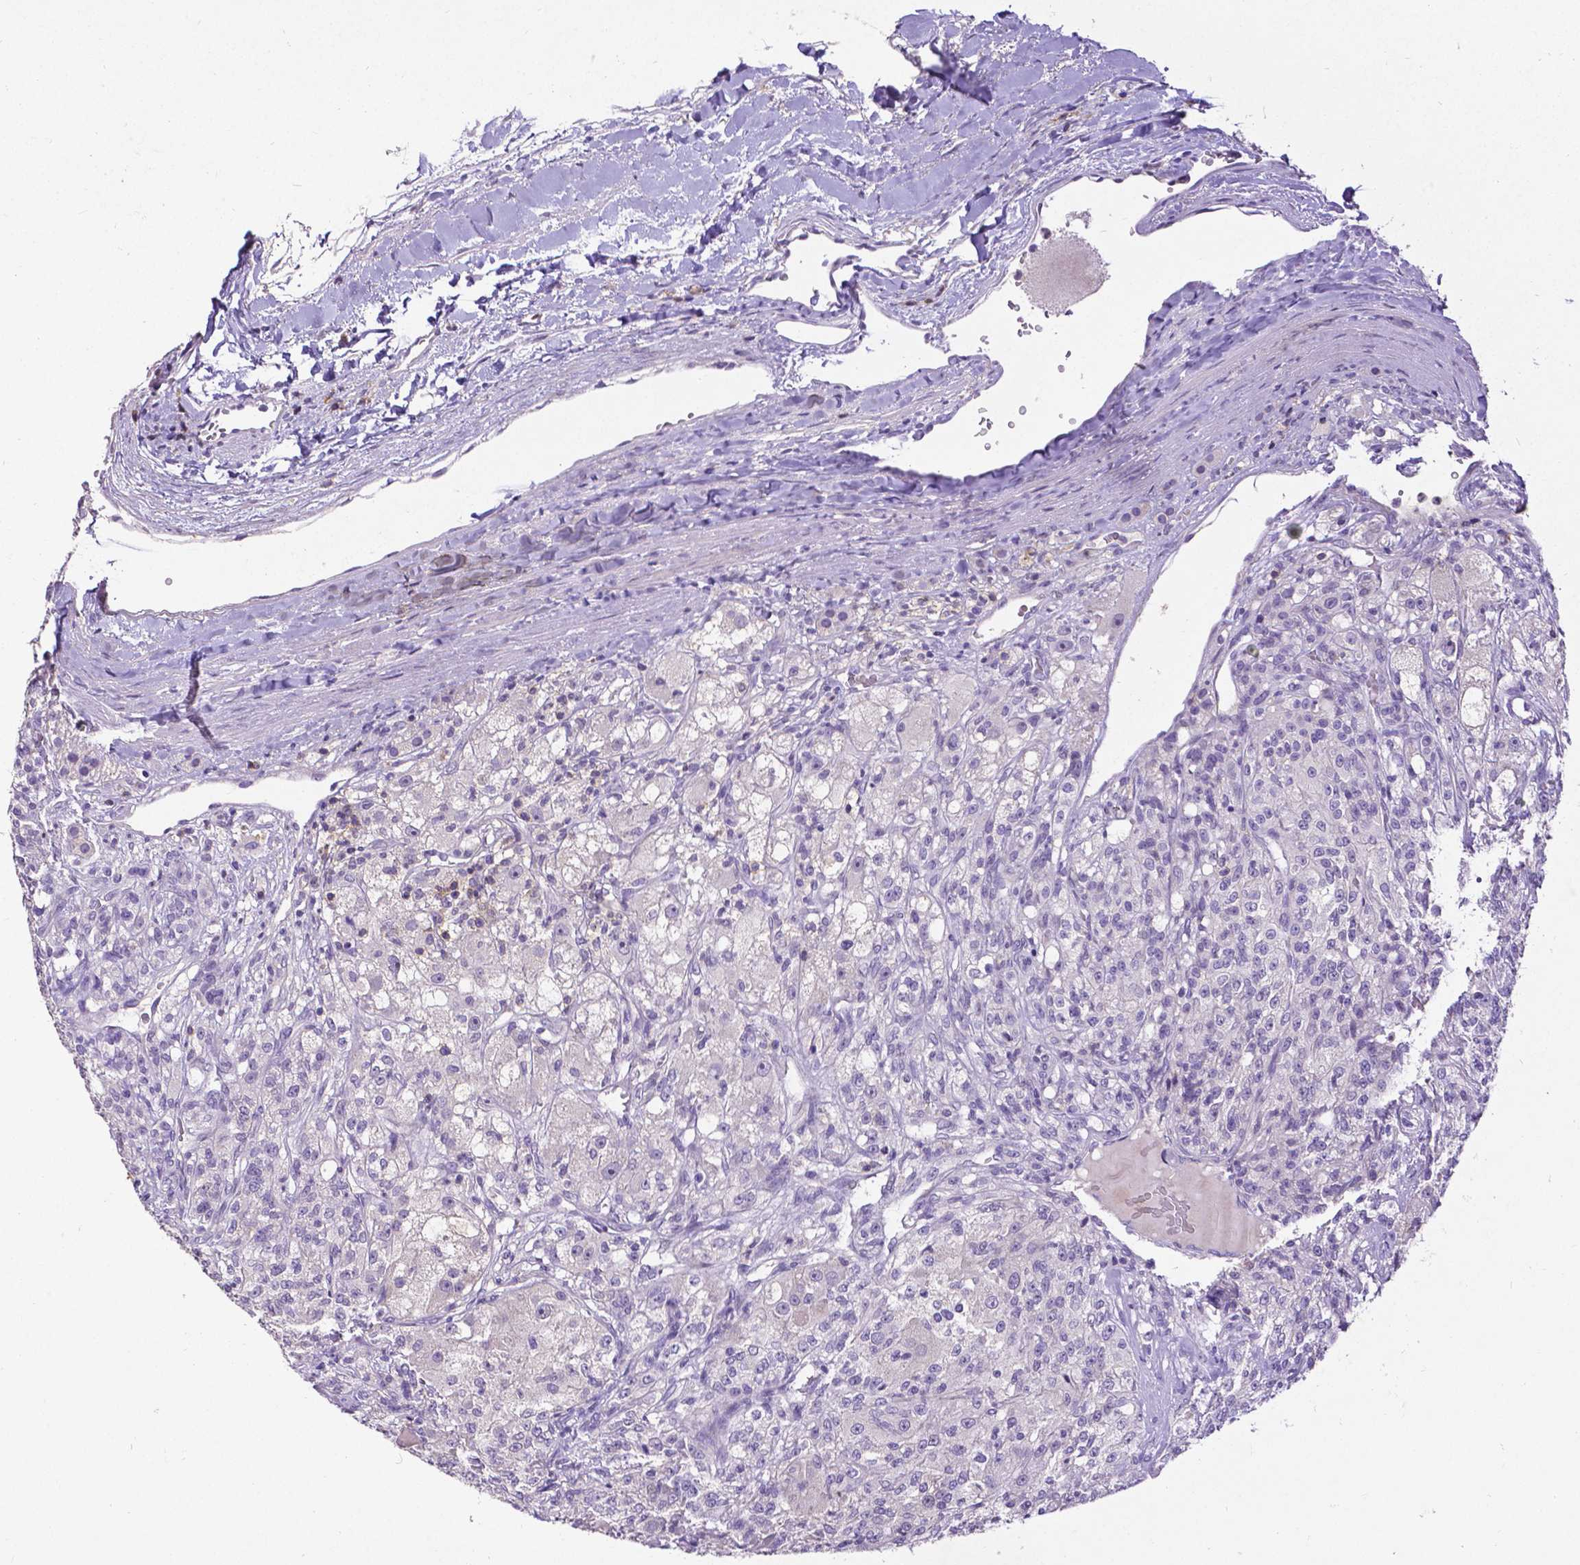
{"staining": {"intensity": "negative", "quantity": "none", "location": "none"}, "tissue": "renal cancer", "cell_type": "Tumor cells", "image_type": "cancer", "snomed": [{"axis": "morphology", "description": "Adenocarcinoma, NOS"}, {"axis": "topography", "description": "Kidney"}], "caption": "Tumor cells are negative for brown protein staining in renal cancer (adenocarcinoma).", "gene": "CD4", "patient": {"sex": "female", "age": 63}}